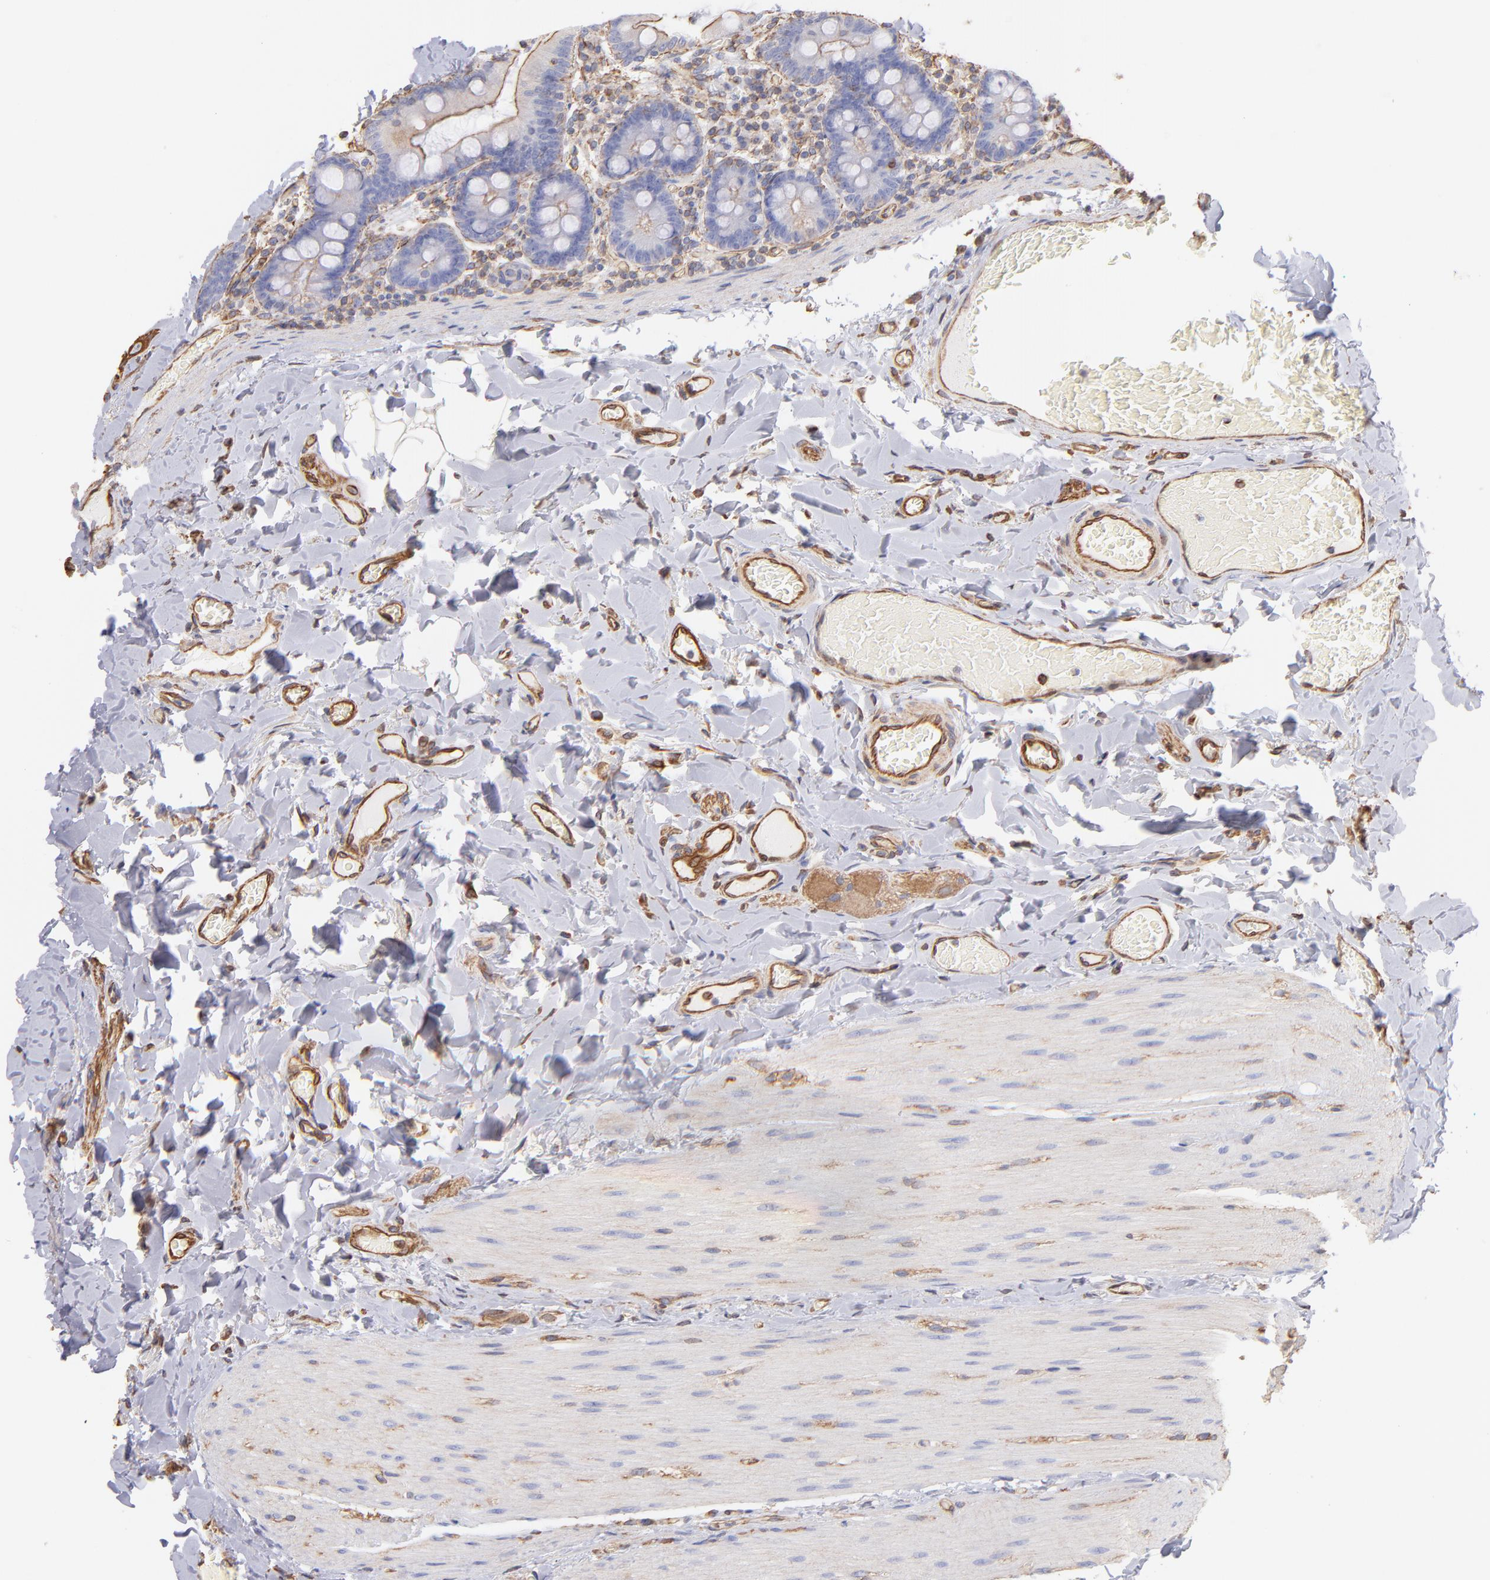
{"staining": {"intensity": "moderate", "quantity": ">75%", "location": "cytoplasmic/membranous"}, "tissue": "duodenum", "cell_type": "Glandular cells", "image_type": "normal", "snomed": [{"axis": "morphology", "description": "Normal tissue, NOS"}, {"axis": "topography", "description": "Duodenum"}], "caption": "IHC photomicrograph of unremarkable duodenum: human duodenum stained using immunohistochemistry exhibits medium levels of moderate protein expression localized specifically in the cytoplasmic/membranous of glandular cells, appearing as a cytoplasmic/membranous brown color.", "gene": "PLEC", "patient": {"sex": "male", "age": 66}}